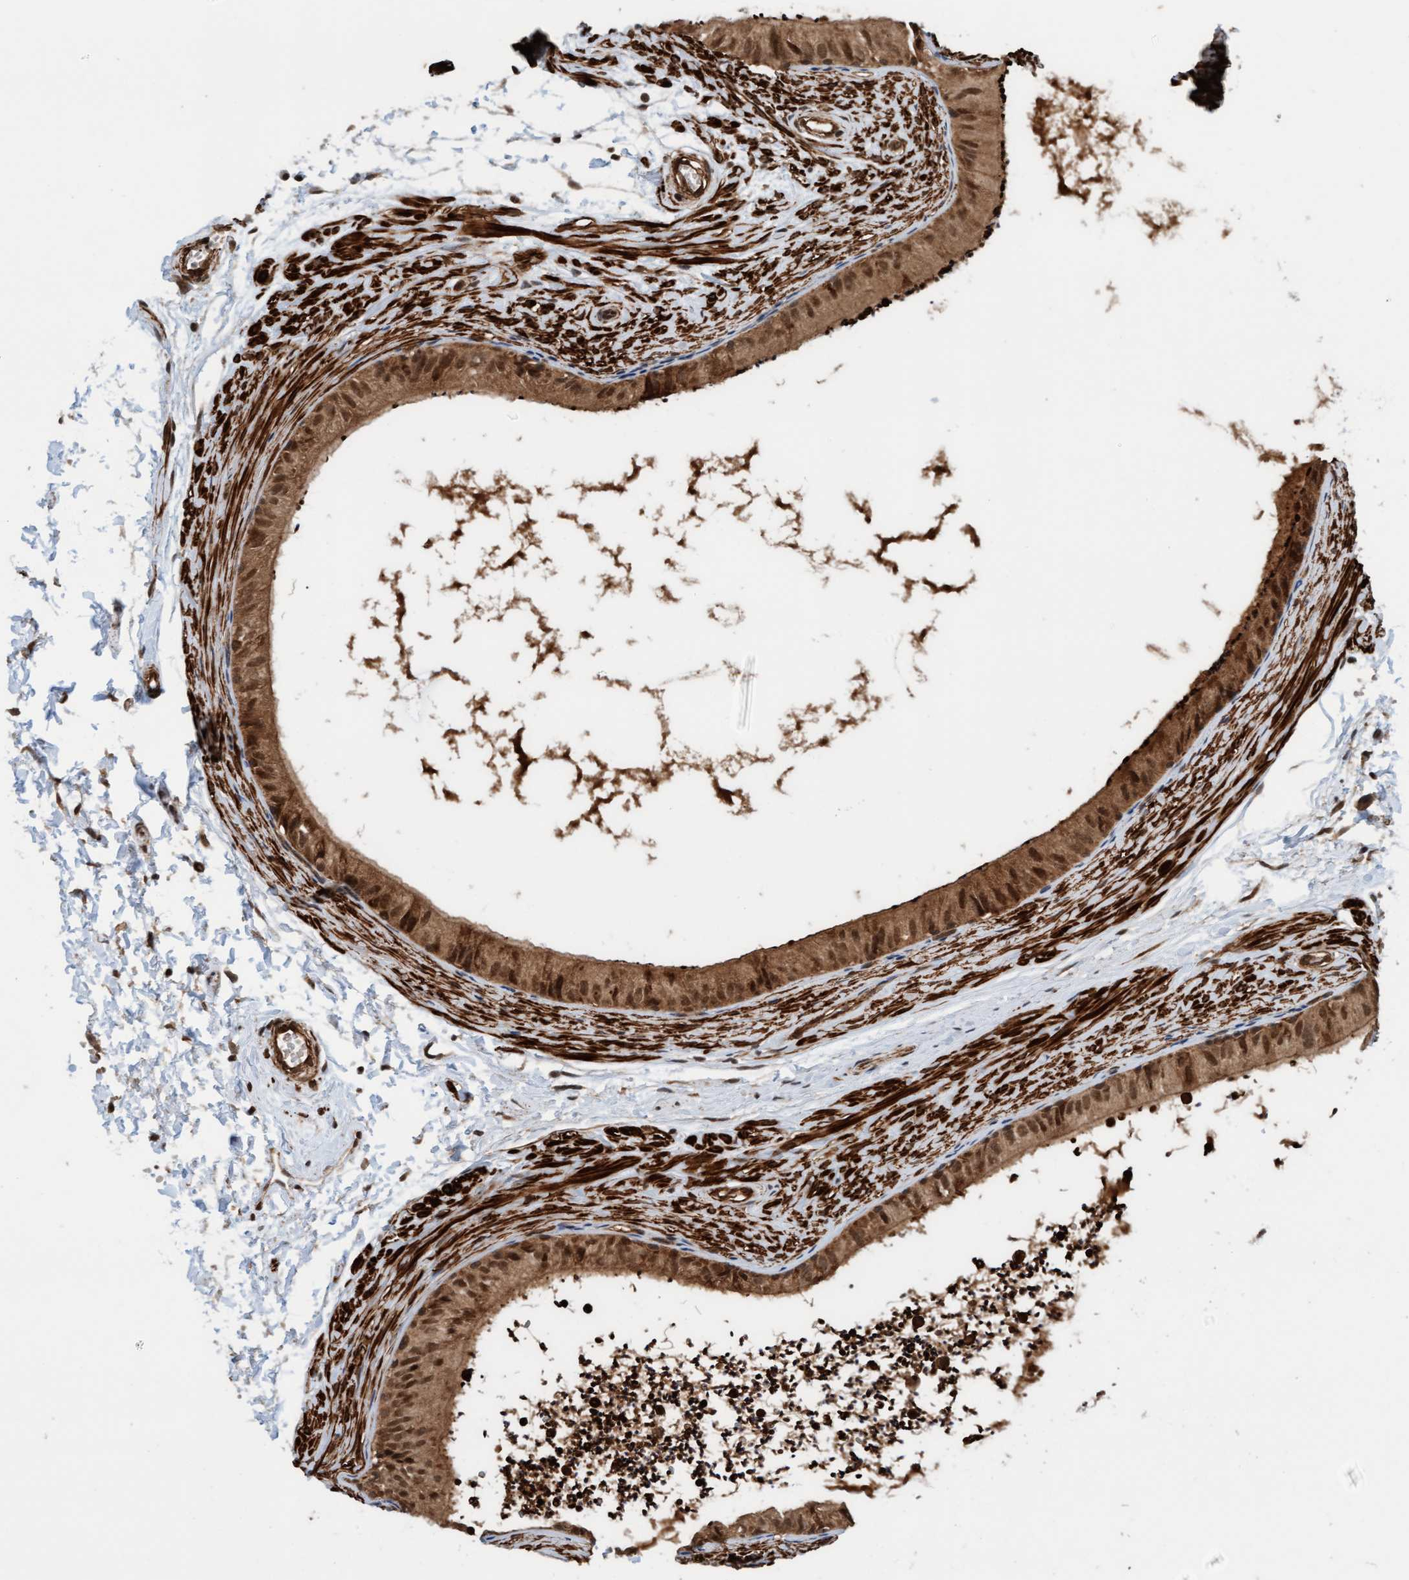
{"staining": {"intensity": "strong", "quantity": ">75%", "location": "cytoplasmic/membranous,nuclear"}, "tissue": "epididymis", "cell_type": "Glandular cells", "image_type": "normal", "snomed": [{"axis": "morphology", "description": "Normal tissue, NOS"}, {"axis": "topography", "description": "Epididymis"}], "caption": "Immunohistochemistry staining of unremarkable epididymis, which reveals high levels of strong cytoplasmic/membranous,nuclear positivity in approximately >75% of glandular cells indicating strong cytoplasmic/membranous,nuclear protein positivity. The staining was performed using DAB (3,3'-diaminobenzidine) (brown) for protein detection and nuclei were counterstained in hematoxylin (blue).", "gene": "STXBP4", "patient": {"sex": "male", "age": 56}}